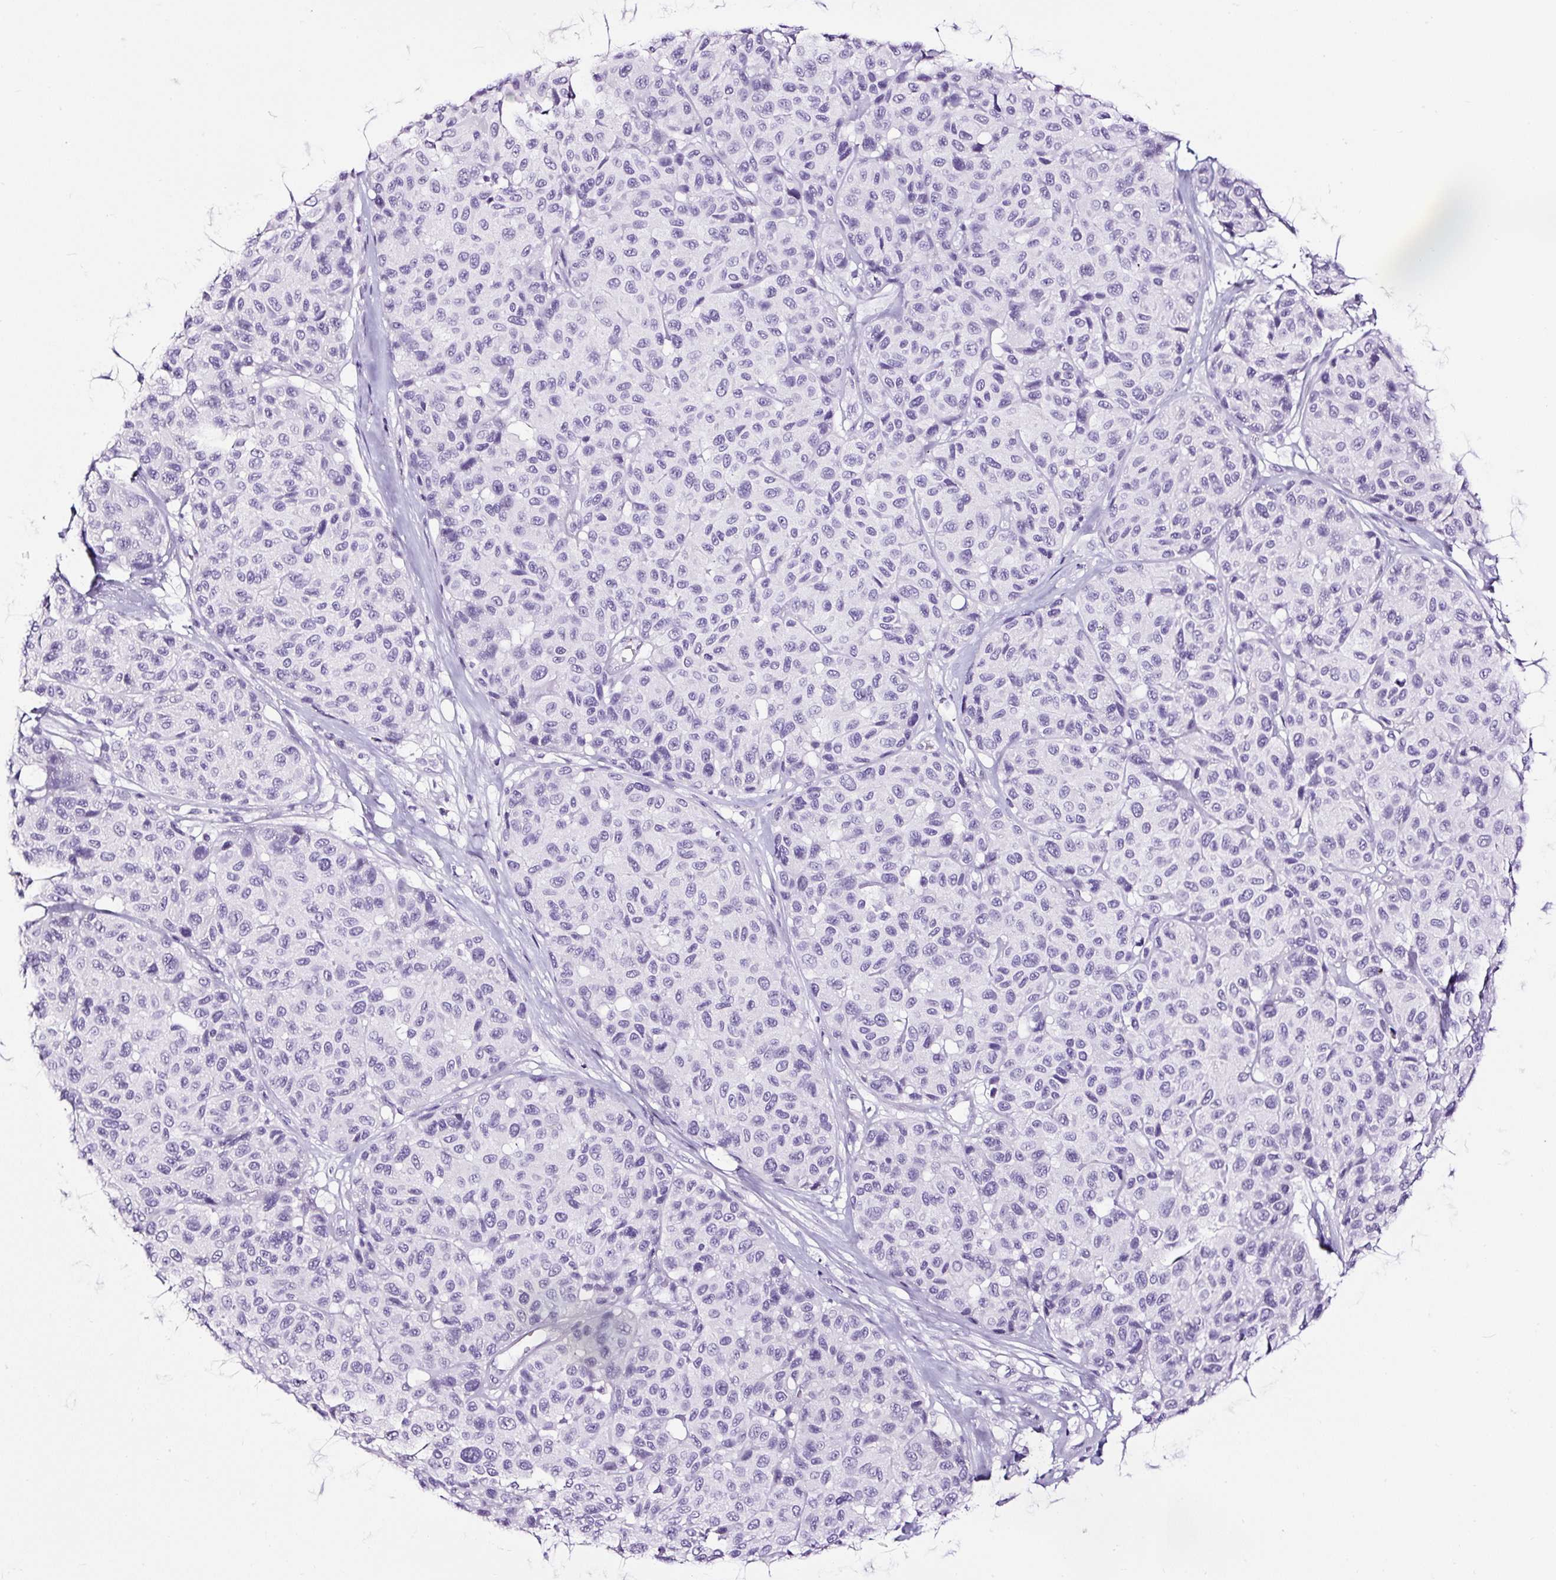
{"staining": {"intensity": "negative", "quantity": "none", "location": "none"}, "tissue": "melanoma", "cell_type": "Tumor cells", "image_type": "cancer", "snomed": [{"axis": "morphology", "description": "Malignant melanoma, NOS"}, {"axis": "topography", "description": "Skin"}], "caption": "DAB immunohistochemical staining of malignant melanoma reveals no significant staining in tumor cells.", "gene": "NPHS2", "patient": {"sex": "female", "age": 66}}